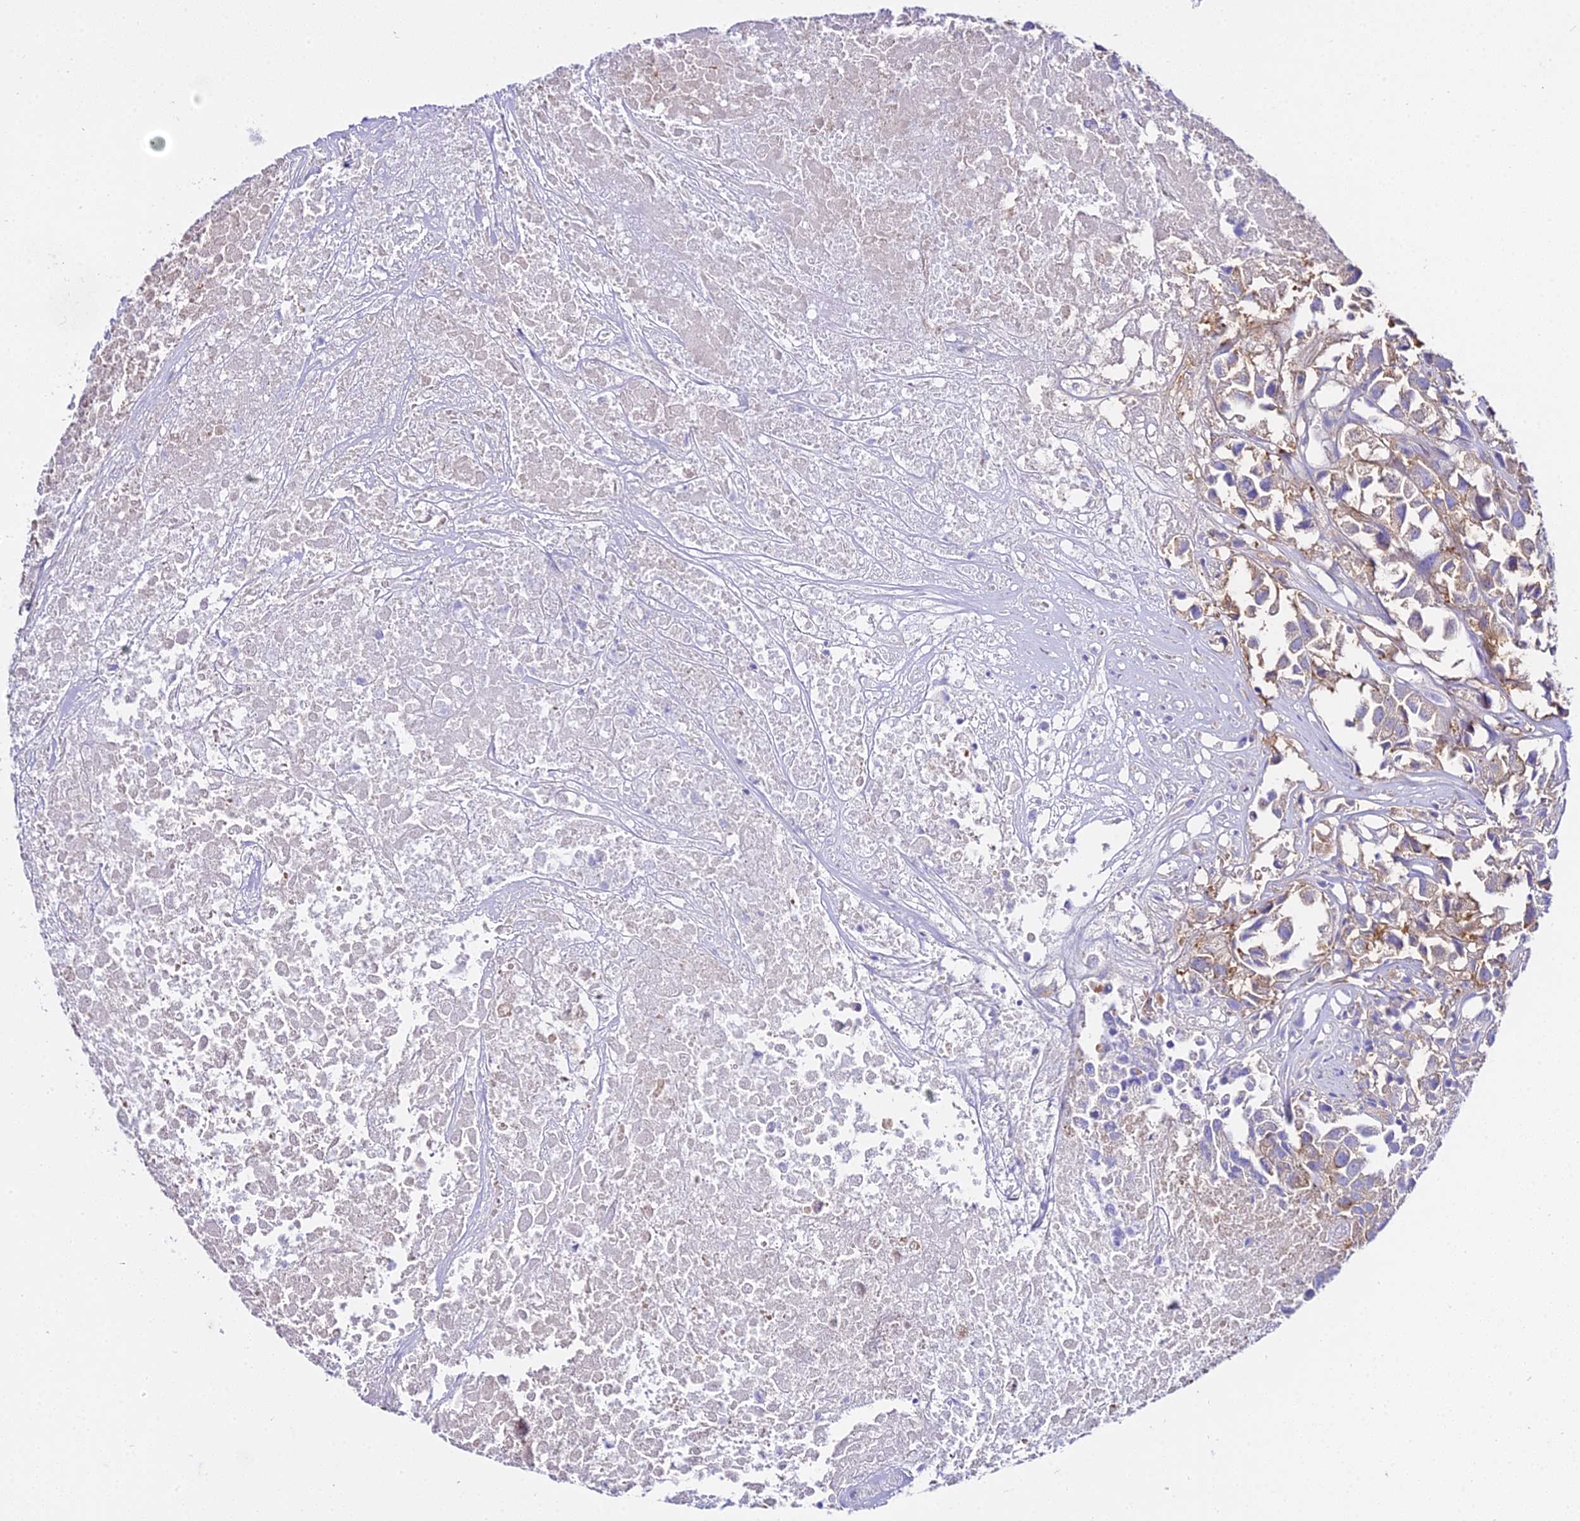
{"staining": {"intensity": "weak", "quantity": "<25%", "location": "cytoplasmic/membranous"}, "tissue": "urothelial cancer", "cell_type": "Tumor cells", "image_type": "cancer", "snomed": [{"axis": "morphology", "description": "Urothelial carcinoma, High grade"}, {"axis": "topography", "description": "Urinary bladder"}], "caption": "Human urothelial cancer stained for a protein using IHC shows no expression in tumor cells.", "gene": "TMEM117", "patient": {"sex": "female", "age": 75}}